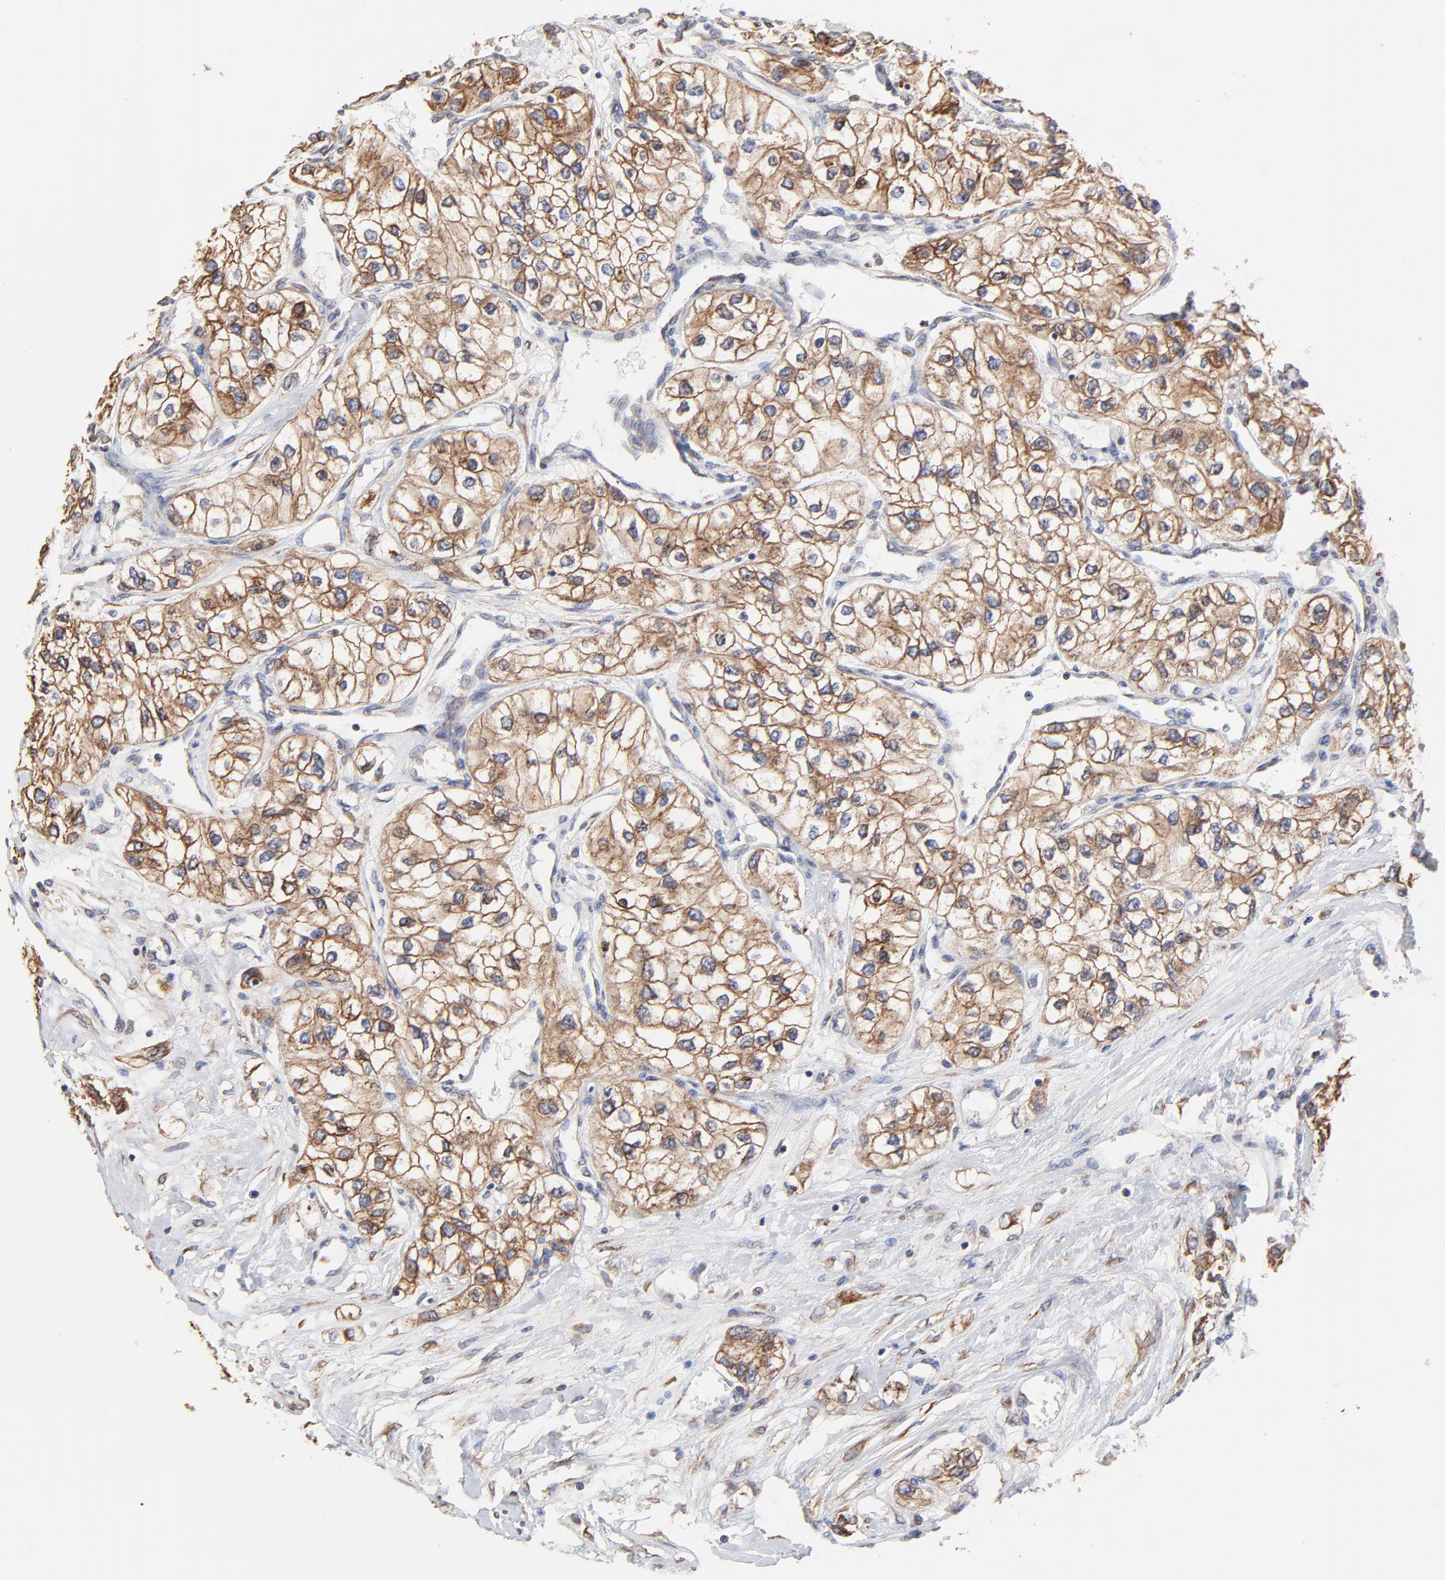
{"staining": {"intensity": "moderate", "quantity": ">75%", "location": "cytoplasmic/membranous"}, "tissue": "renal cancer", "cell_type": "Tumor cells", "image_type": "cancer", "snomed": [{"axis": "morphology", "description": "Adenocarcinoma, NOS"}, {"axis": "topography", "description": "Kidney"}], "caption": "DAB (3,3'-diaminobenzidine) immunohistochemical staining of renal cancer (adenocarcinoma) shows moderate cytoplasmic/membranous protein positivity in approximately >75% of tumor cells.", "gene": "LMAN1", "patient": {"sex": "male", "age": 57}}